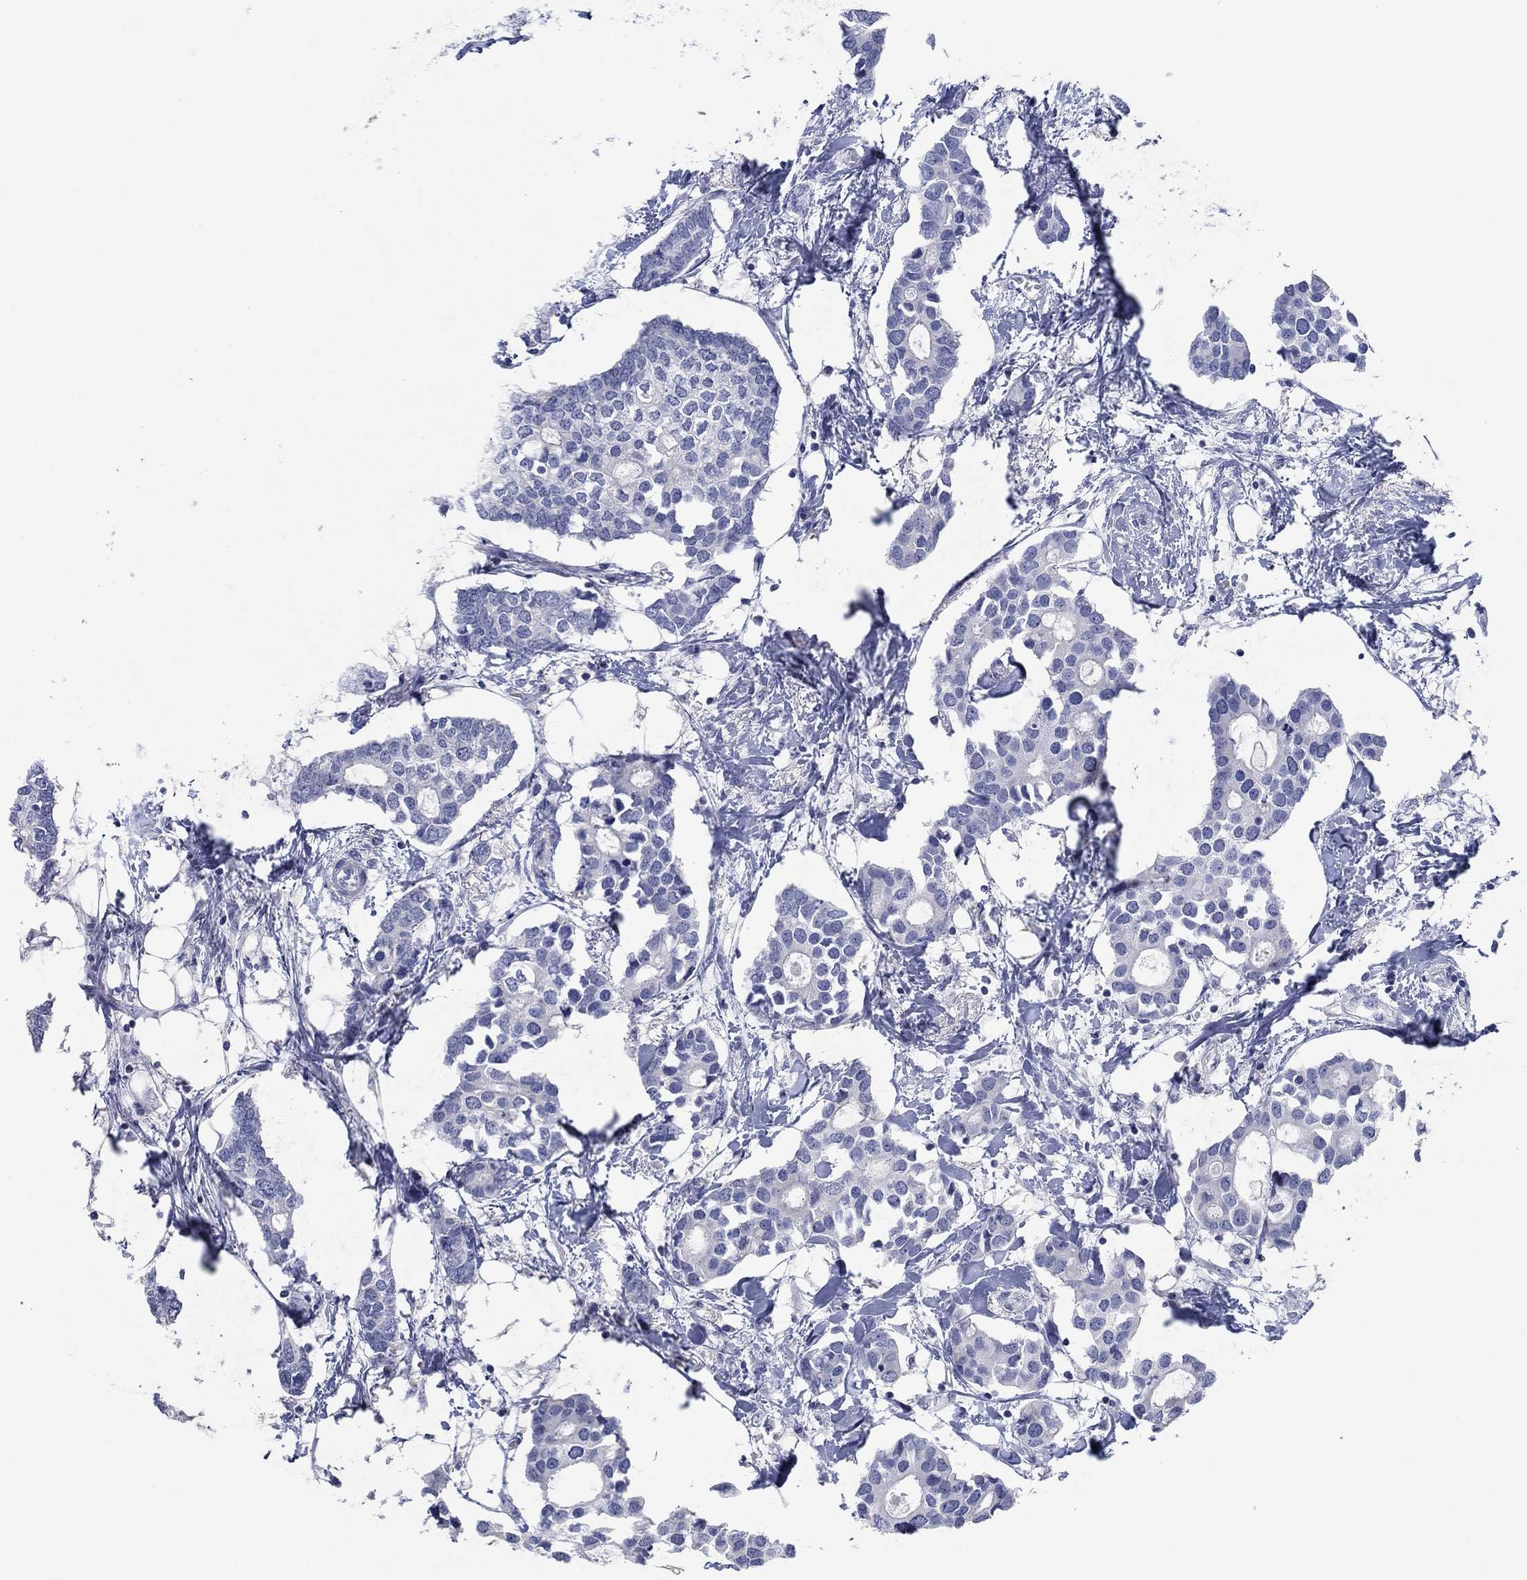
{"staining": {"intensity": "negative", "quantity": "none", "location": "none"}, "tissue": "breast cancer", "cell_type": "Tumor cells", "image_type": "cancer", "snomed": [{"axis": "morphology", "description": "Duct carcinoma"}, {"axis": "topography", "description": "Breast"}], "caption": "IHC image of human intraductal carcinoma (breast) stained for a protein (brown), which displays no expression in tumor cells. (DAB immunohistochemistry visualized using brightfield microscopy, high magnification).", "gene": "POU5F1", "patient": {"sex": "female", "age": 83}}